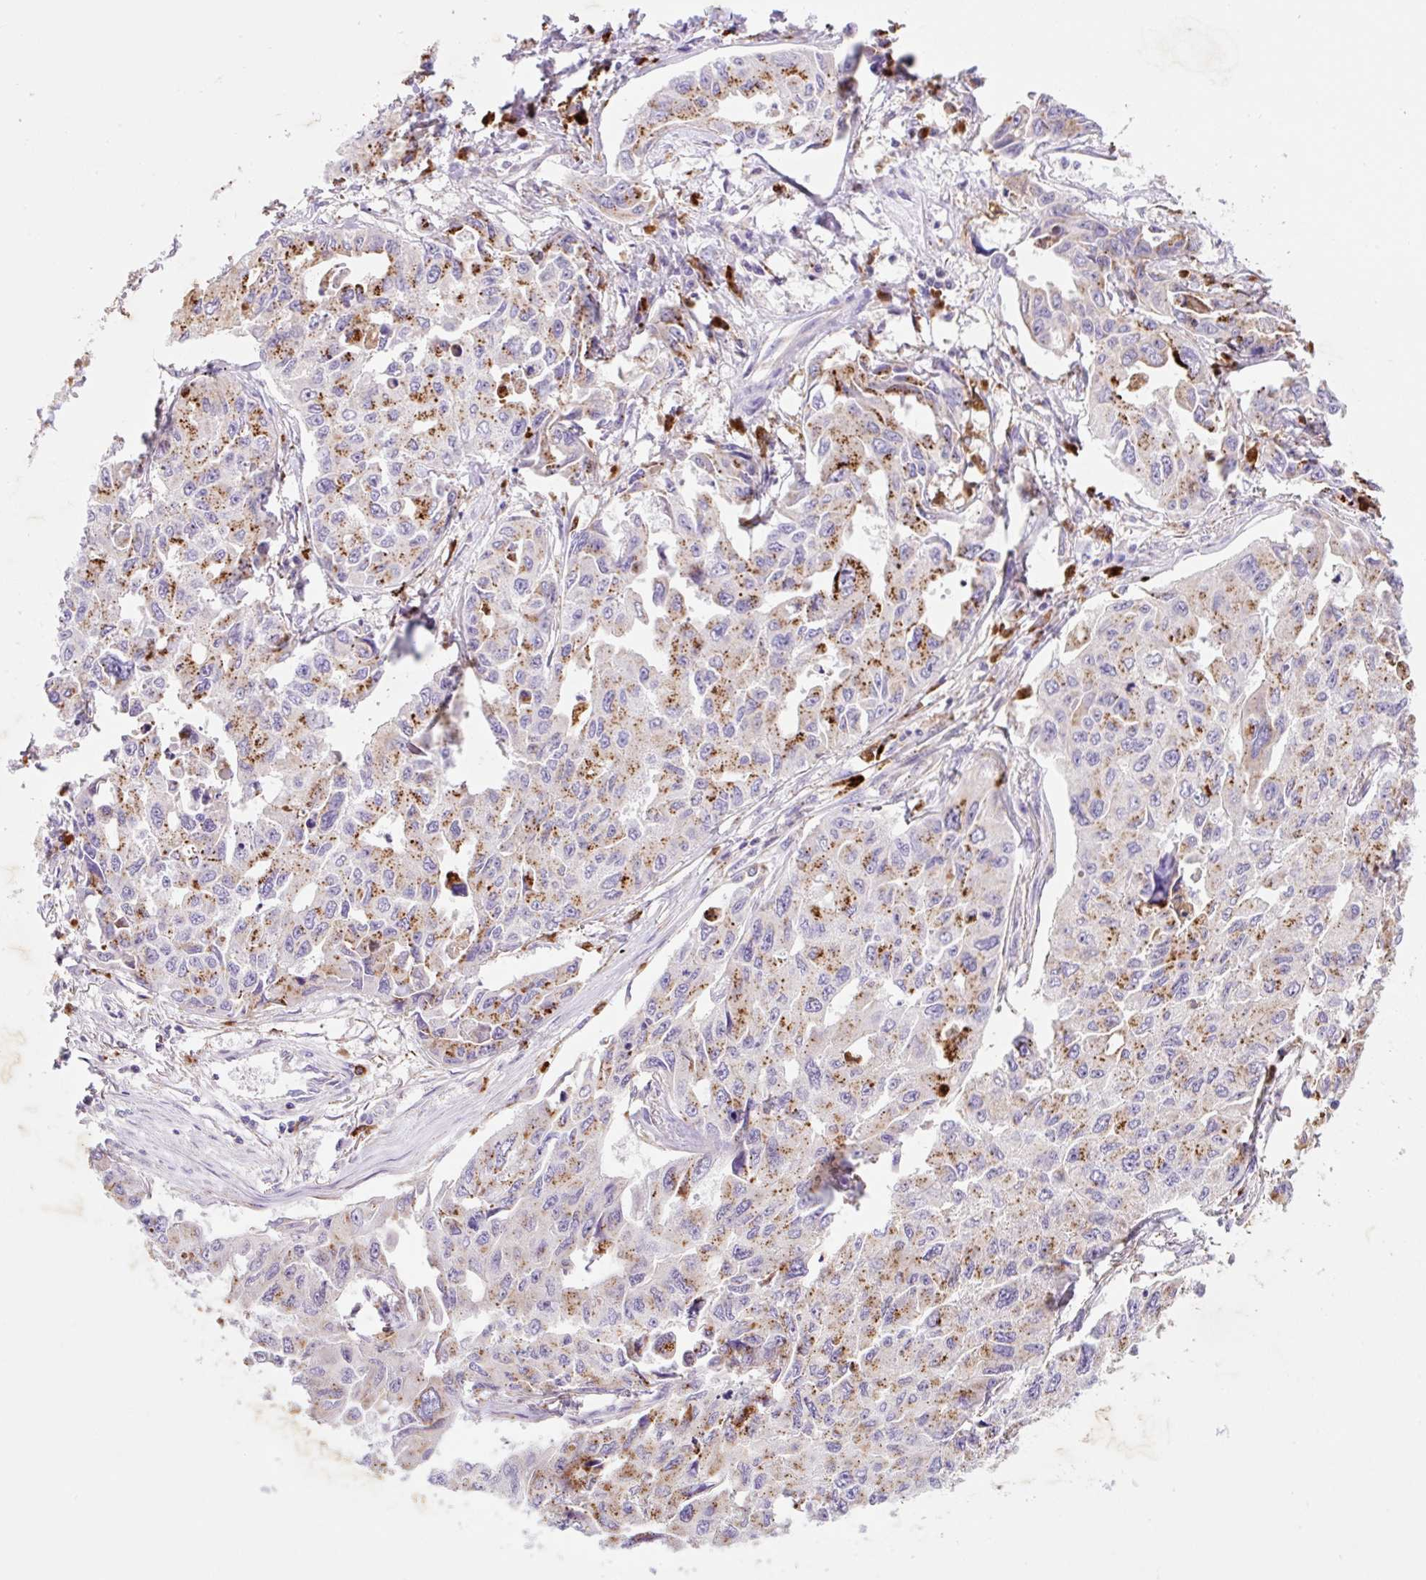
{"staining": {"intensity": "moderate", "quantity": "25%-75%", "location": "cytoplasmic/membranous"}, "tissue": "lung cancer", "cell_type": "Tumor cells", "image_type": "cancer", "snomed": [{"axis": "morphology", "description": "Adenocarcinoma, NOS"}, {"axis": "topography", "description": "Lung"}], "caption": "Immunohistochemistry (IHC) image of neoplastic tissue: human adenocarcinoma (lung) stained using immunohistochemistry shows medium levels of moderate protein expression localized specifically in the cytoplasmic/membranous of tumor cells, appearing as a cytoplasmic/membranous brown color.", "gene": "HEXA", "patient": {"sex": "male", "age": 64}}